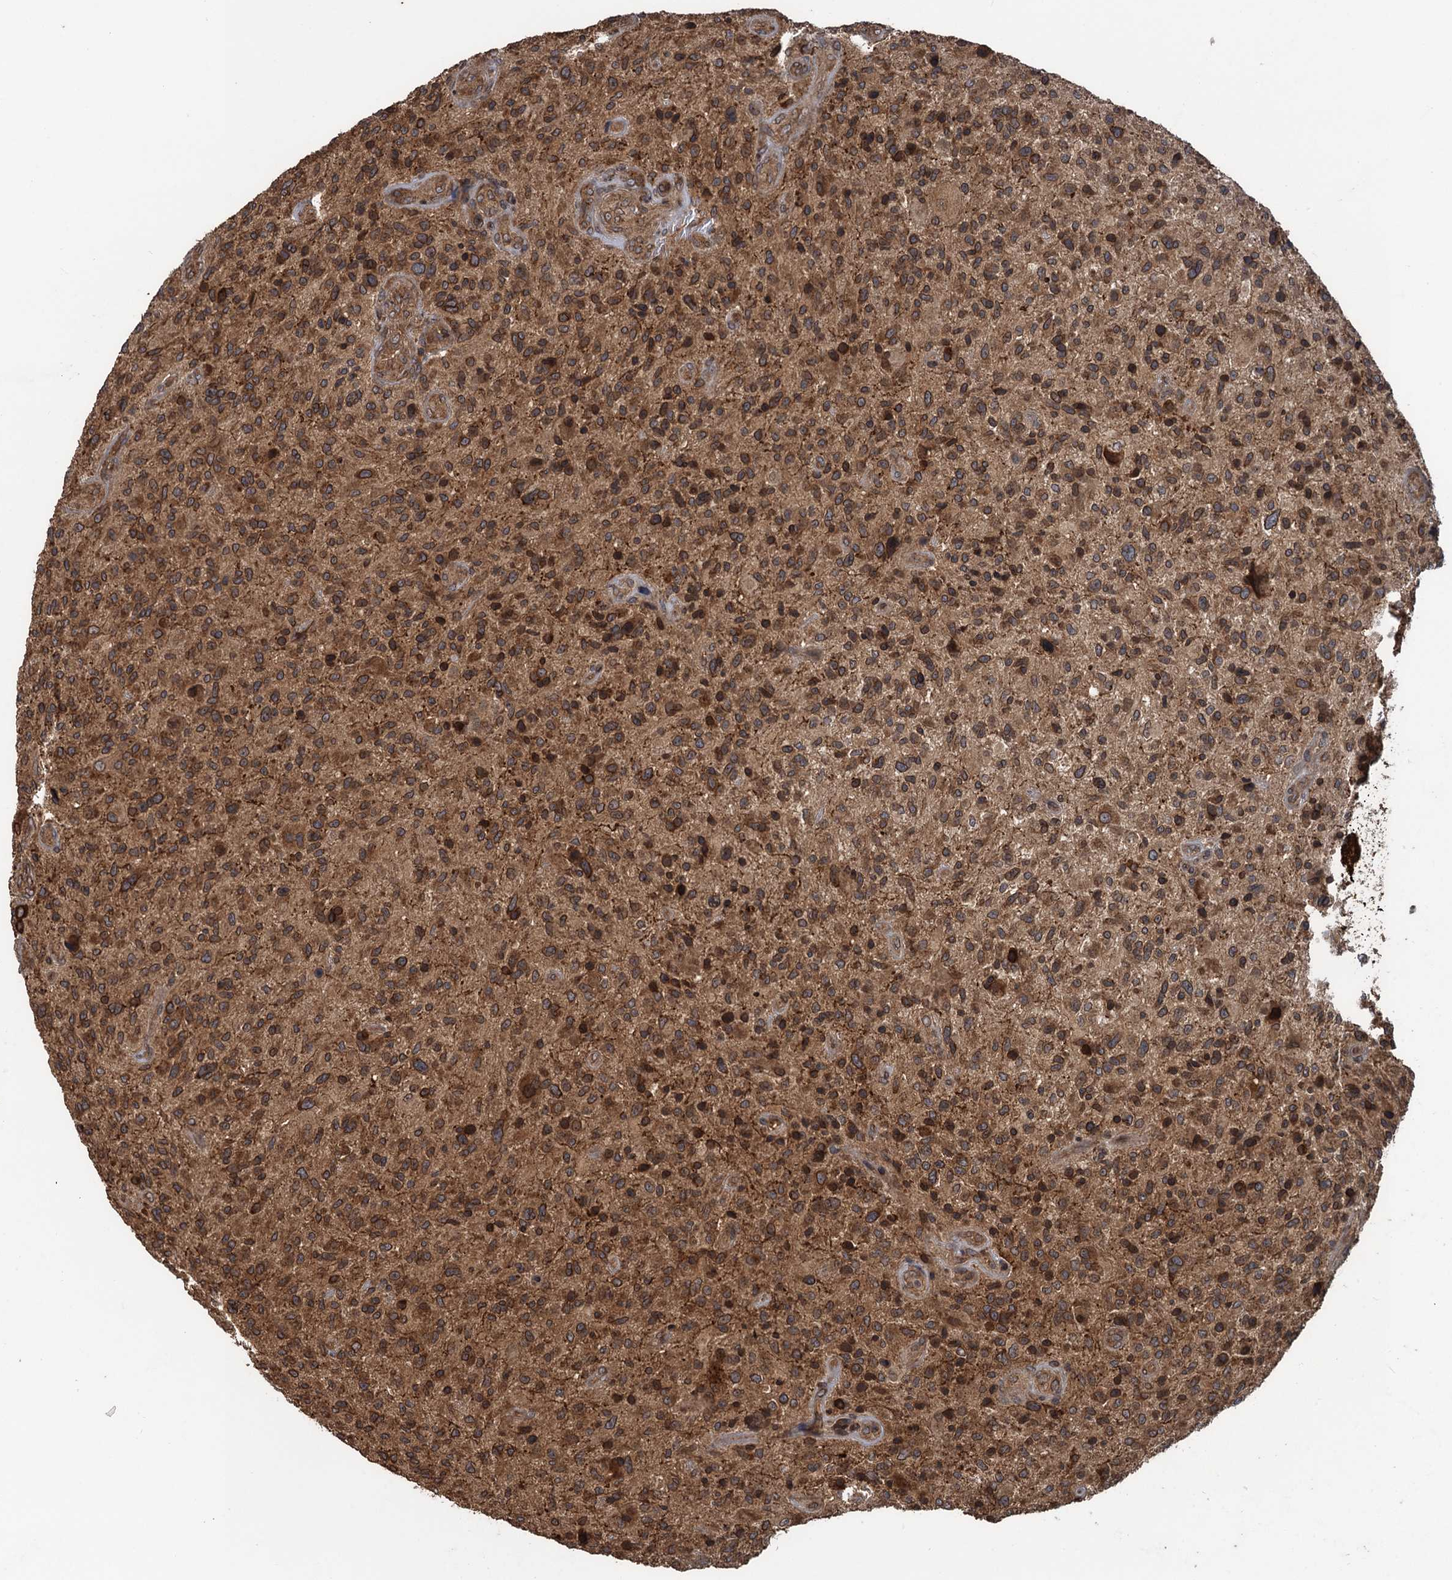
{"staining": {"intensity": "moderate", "quantity": ">75%", "location": "cytoplasmic/membranous,nuclear"}, "tissue": "glioma", "cell_type": "Tumor cells", "image_type": "cancer", "snomed": [{"axis": "morphology", "description": "Glioma, malignant, High grade"}, {"axis": "topography", "description": "Brain"}], "caption": "This is an image of immunohistochemistry staining of glioma, which shows moderate positivity in the cytoplasmic/membranous and nuclear of tumor cells.", "gene": "GLE1", "patient": {"sex": "male", "age": 47}}